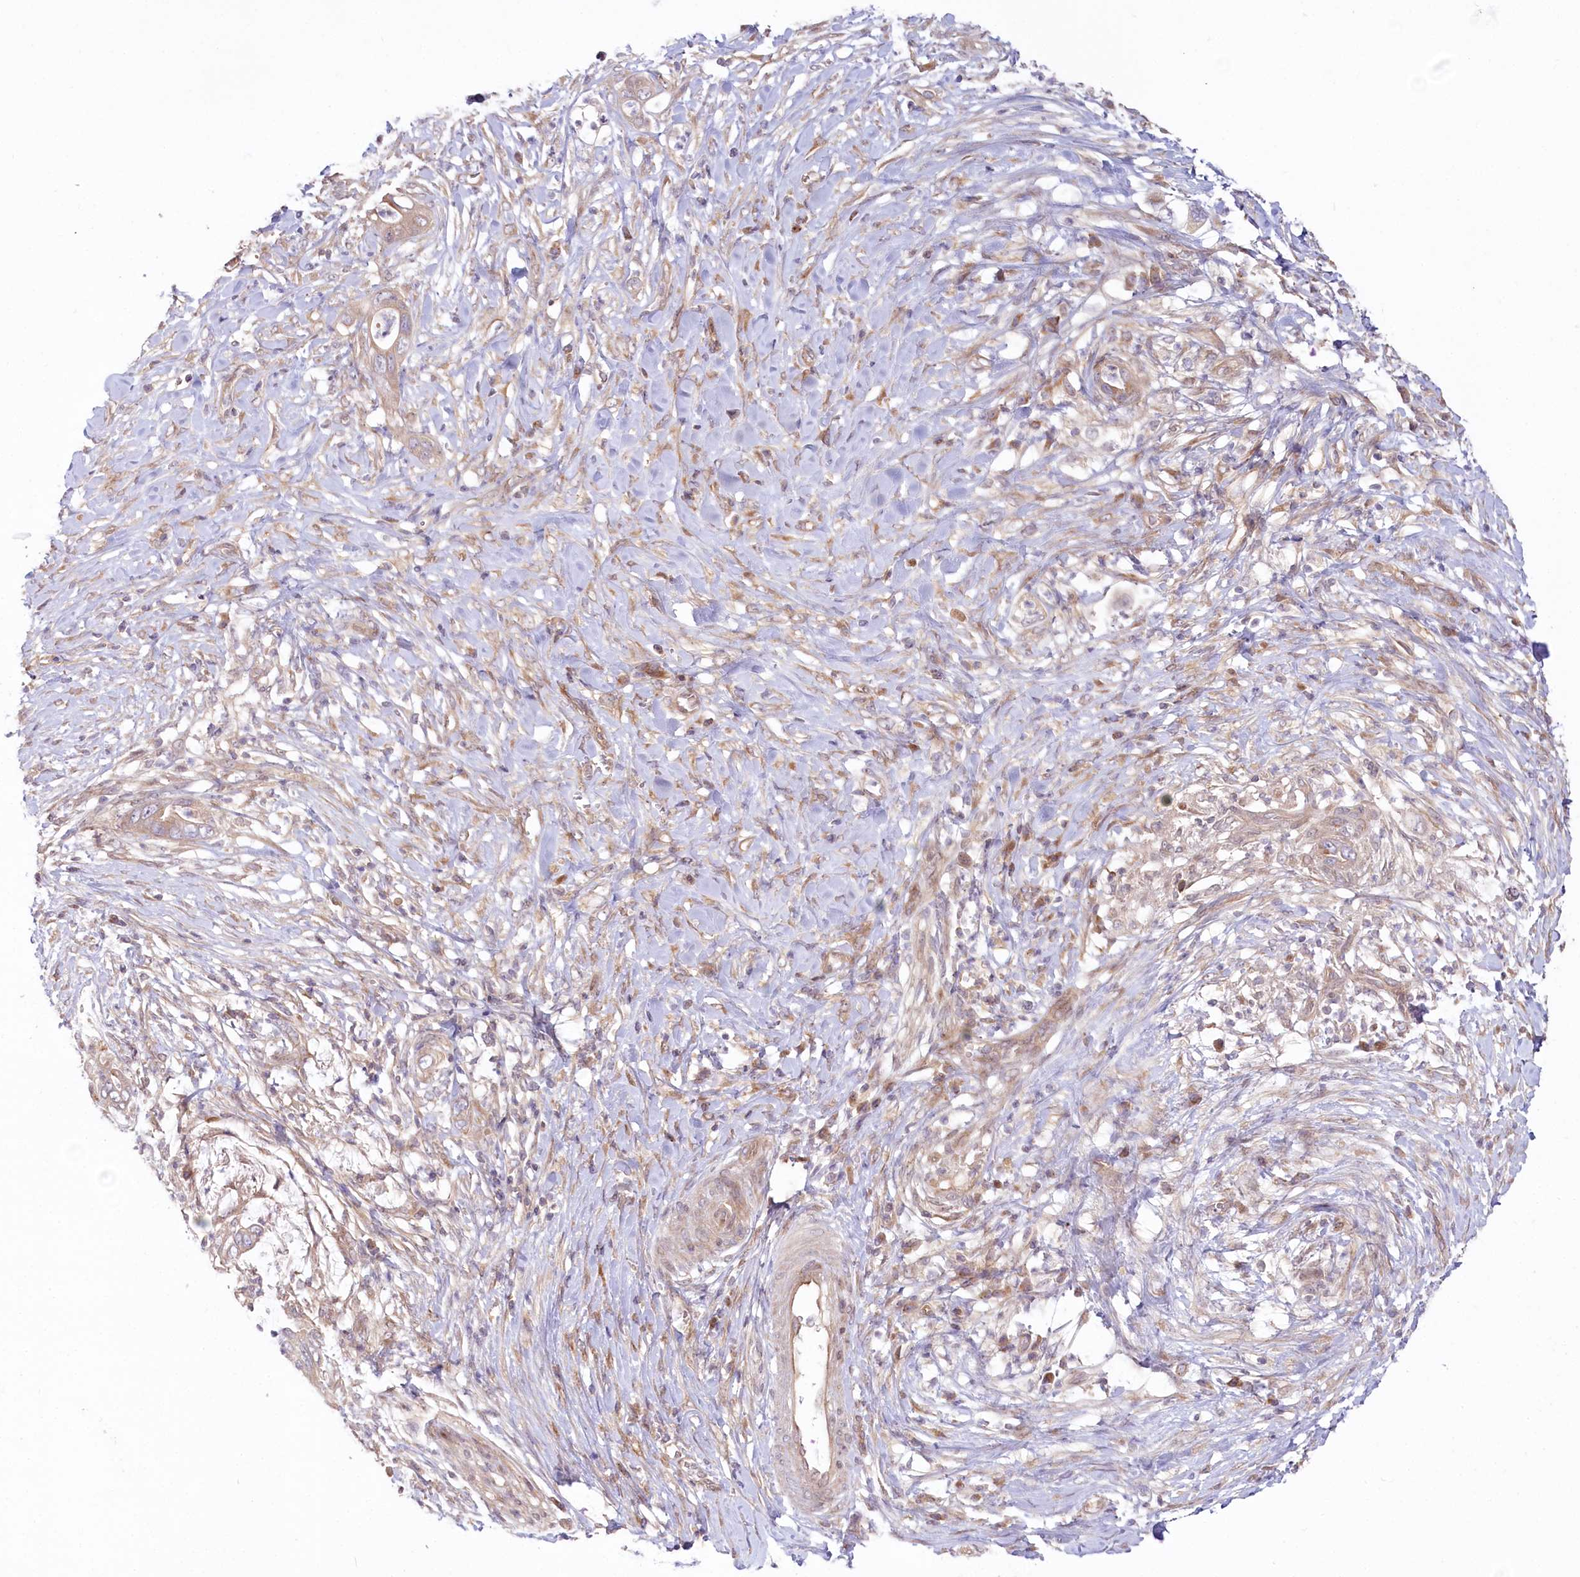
{"staining": {"intensity": "weak", "quantity": ">75%", "location": "cytoplasmic/membranous"}, "tissue": "pancreatic cancer", "cell_type": "Tumor cells", "image_type": "cancer", "snomed": [{"axis": "morphology", "description": "Adenocarcinoma, NOS"}, {"axis": "topography", "description": "Pancreas"}], "caption": "Pancreatic cancer (adenocarcinoma) was stained to show a protein in brown. There is low levels of weak cytoplasmic/membranous expression in about >75% of tumor cells. Nuclei are stained in blue.", "gene": "CEP70", "patient": {"sex": "male", "age": 75}}